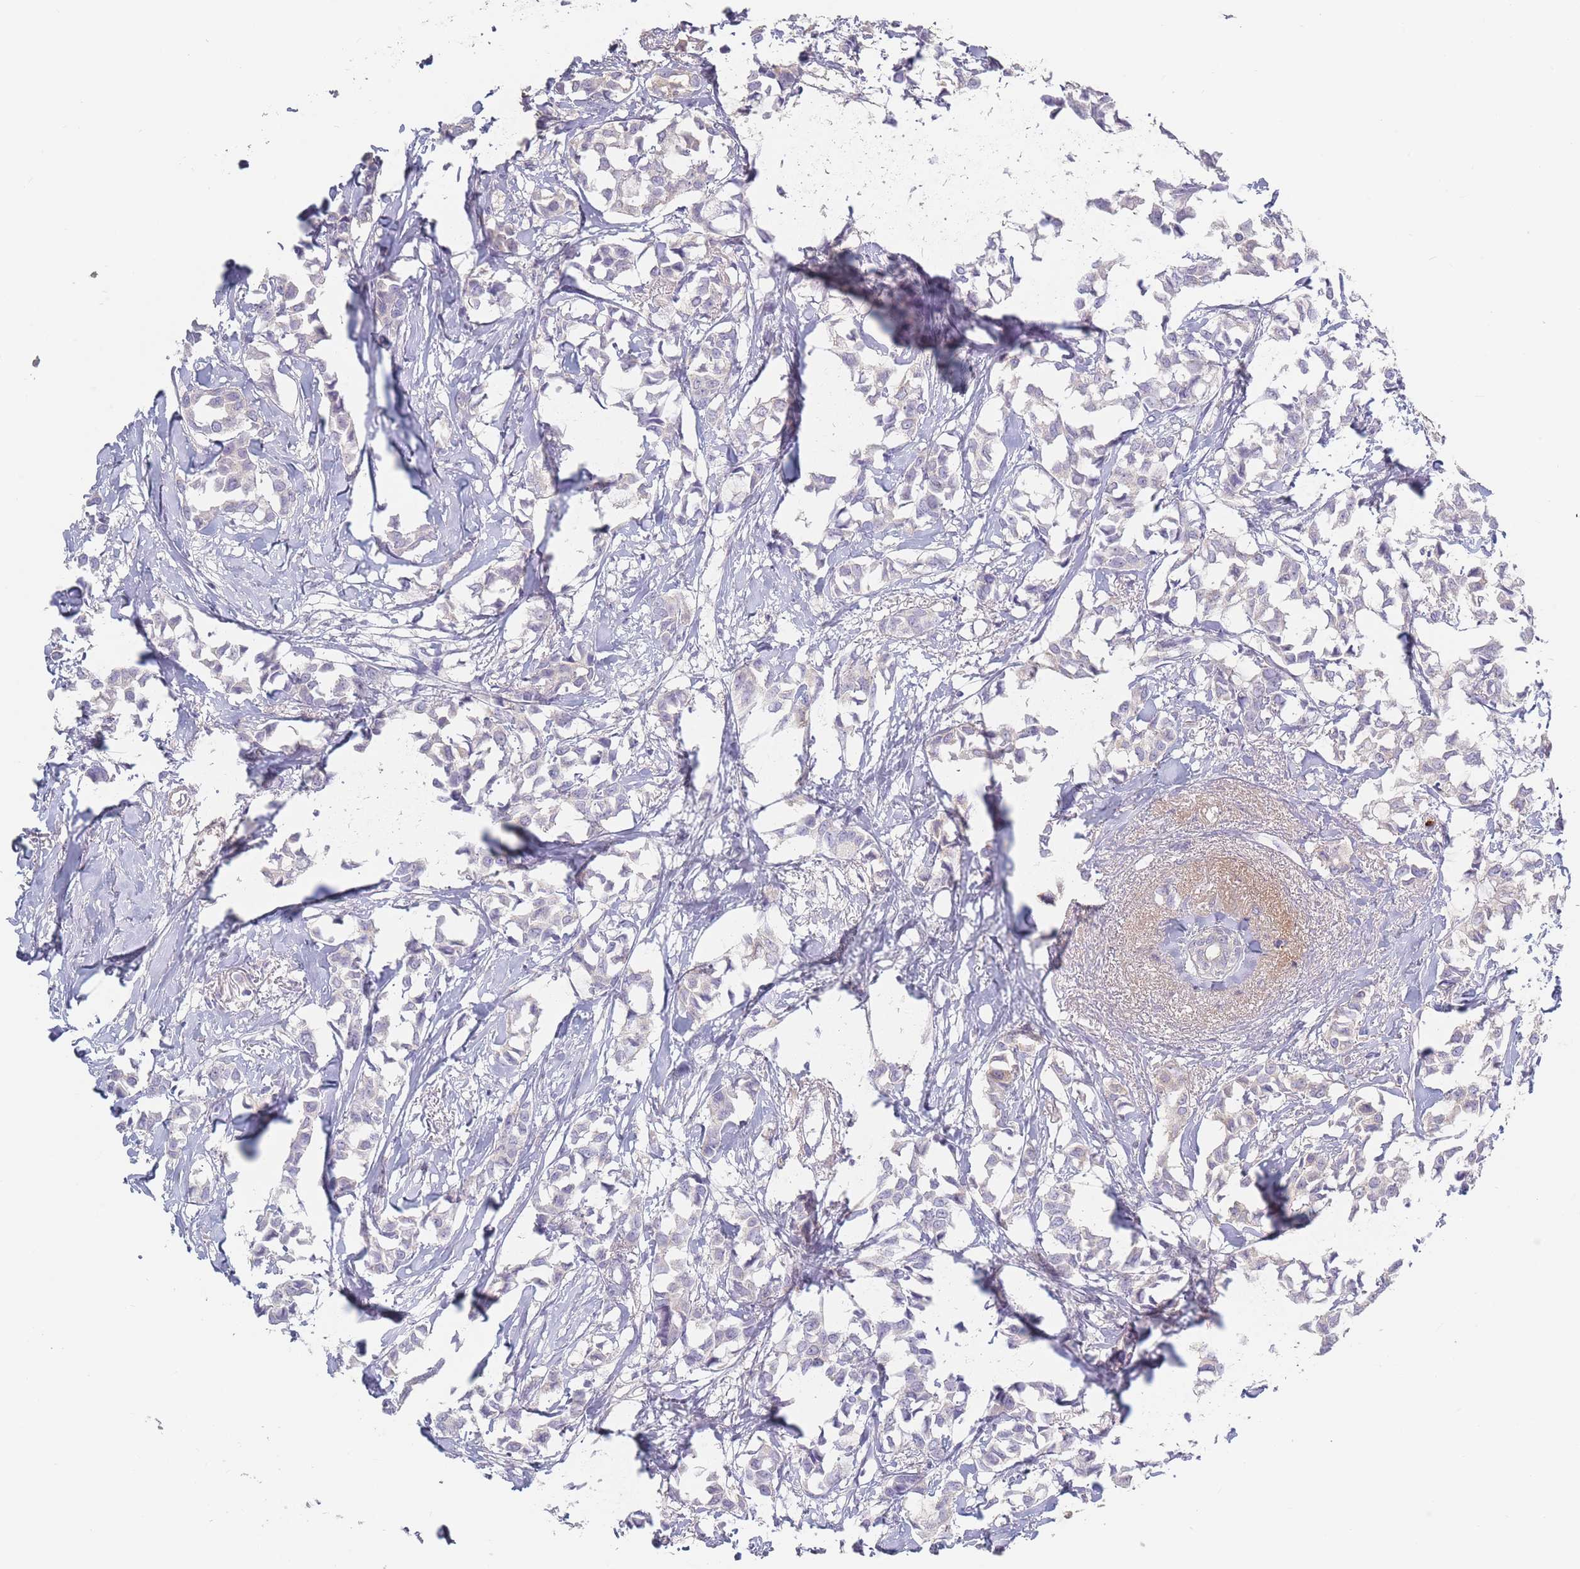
{"staining": {"intensity": "weak", "quantity": "<25%", "location": "cytoplasmic/membranous"}, "tissue": "breast cancer", "cell_type": "Tumor cells", "image_type": "cancer", "snomed": [{"axis": "morphology", "description": "Duct carcinoma"}, {"axis": "topography", "description": "Breast"}], "caption": "Intraductal carcinoma (breast) was stained to show a protein in brown. There is no significant expression in tumor cells.", "gene": "PRG4", "patient": {"sex": "female", "age": 73}}